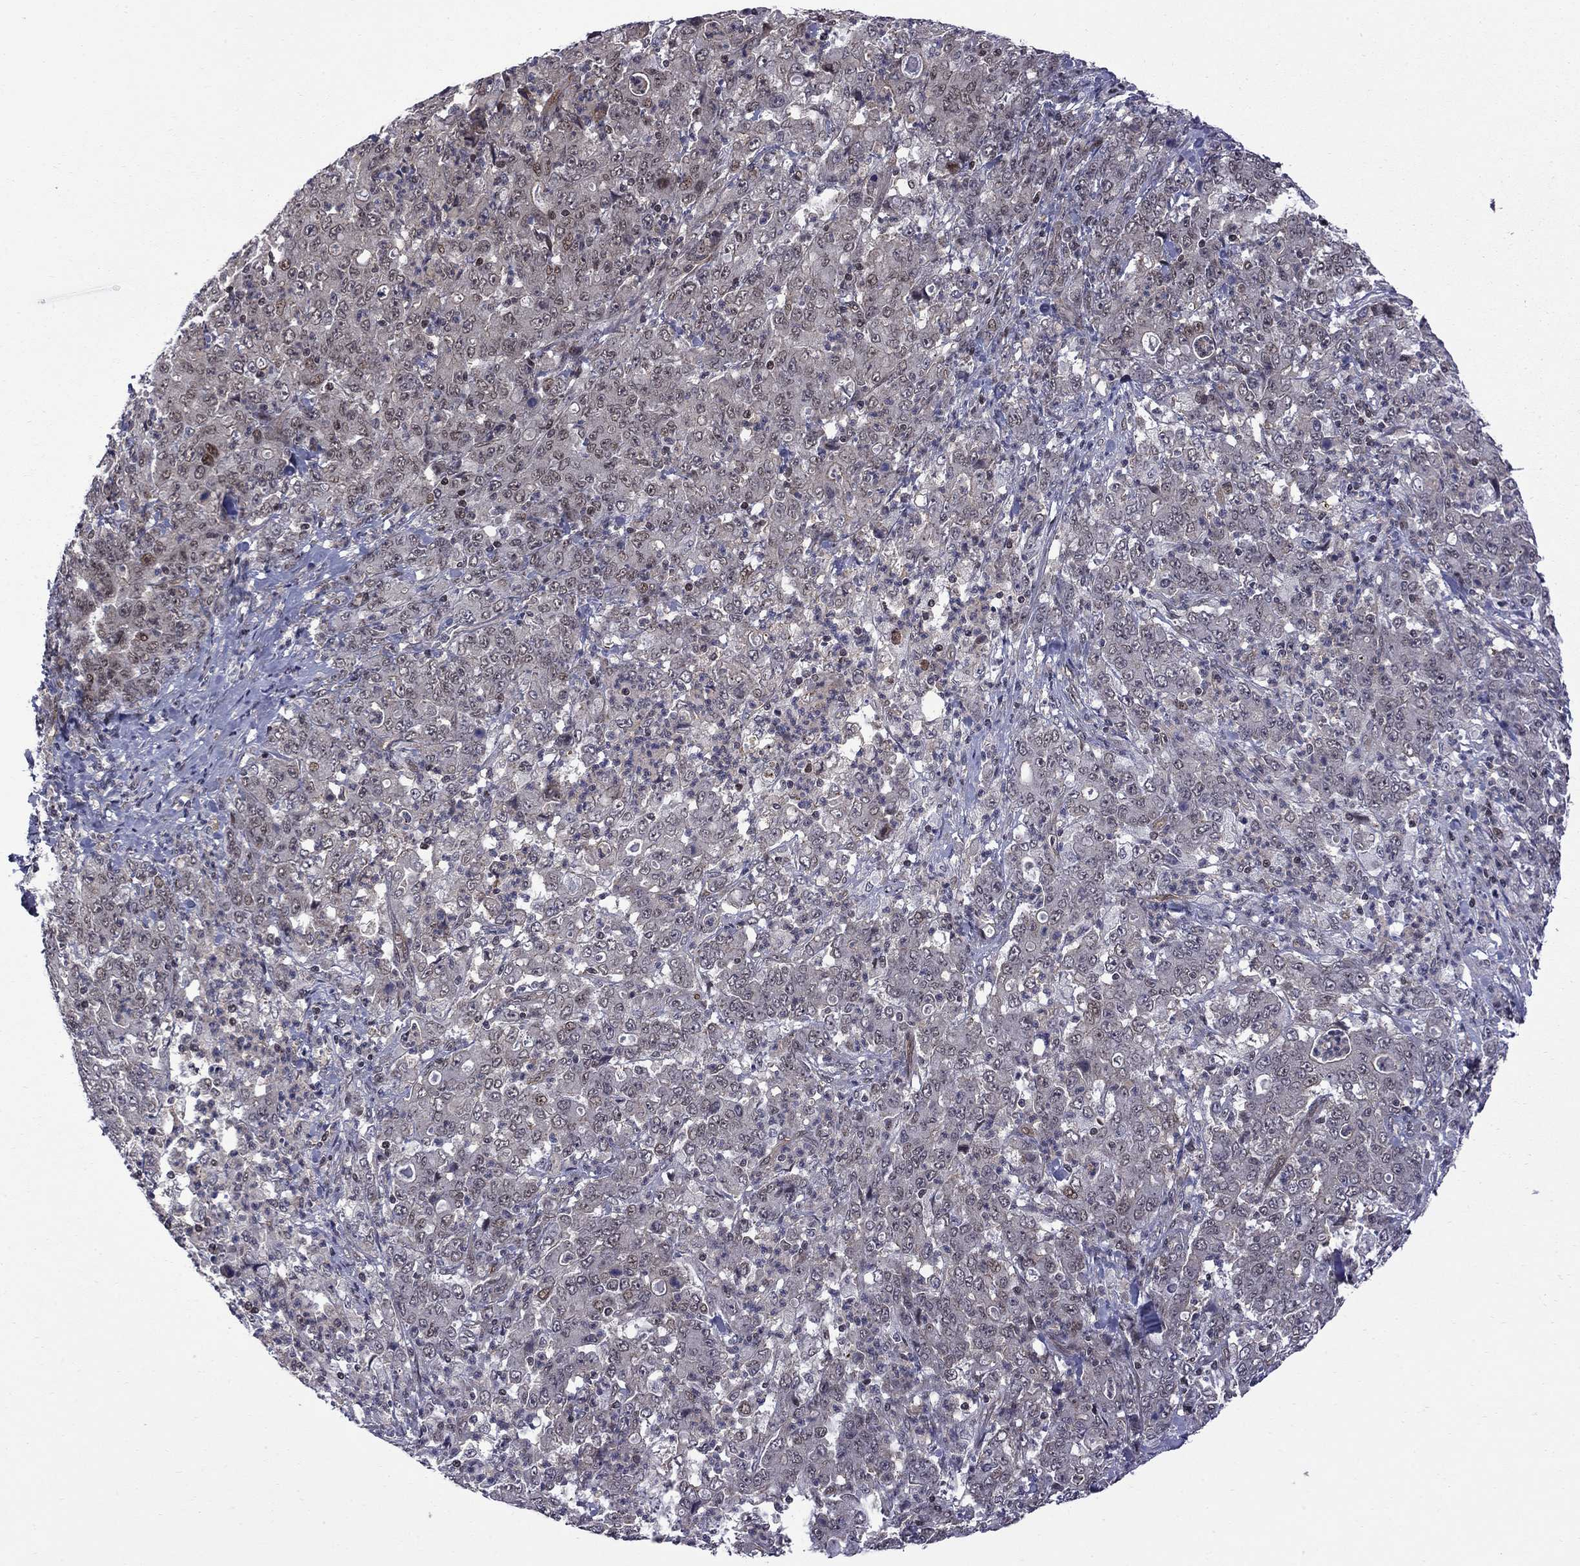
{"staining": {"intensity": "negative", "quantity": "none", "location": "none"}, "tissue": "stomach cancer", "cell_type": "Tumor cells", "image_type": "cancer", "snomed": [{"axis": "morphology", "description": "Adenocarcinoma, NOS"}, {"axis": "topography", "description": "Stomach, lower"}], "caption": "The photomicrograph exhibits no staining of tumor cells in stomach adenocarcinoma.", "gene": "BRF1", "patient": {"sex": "female", "age": 71}}